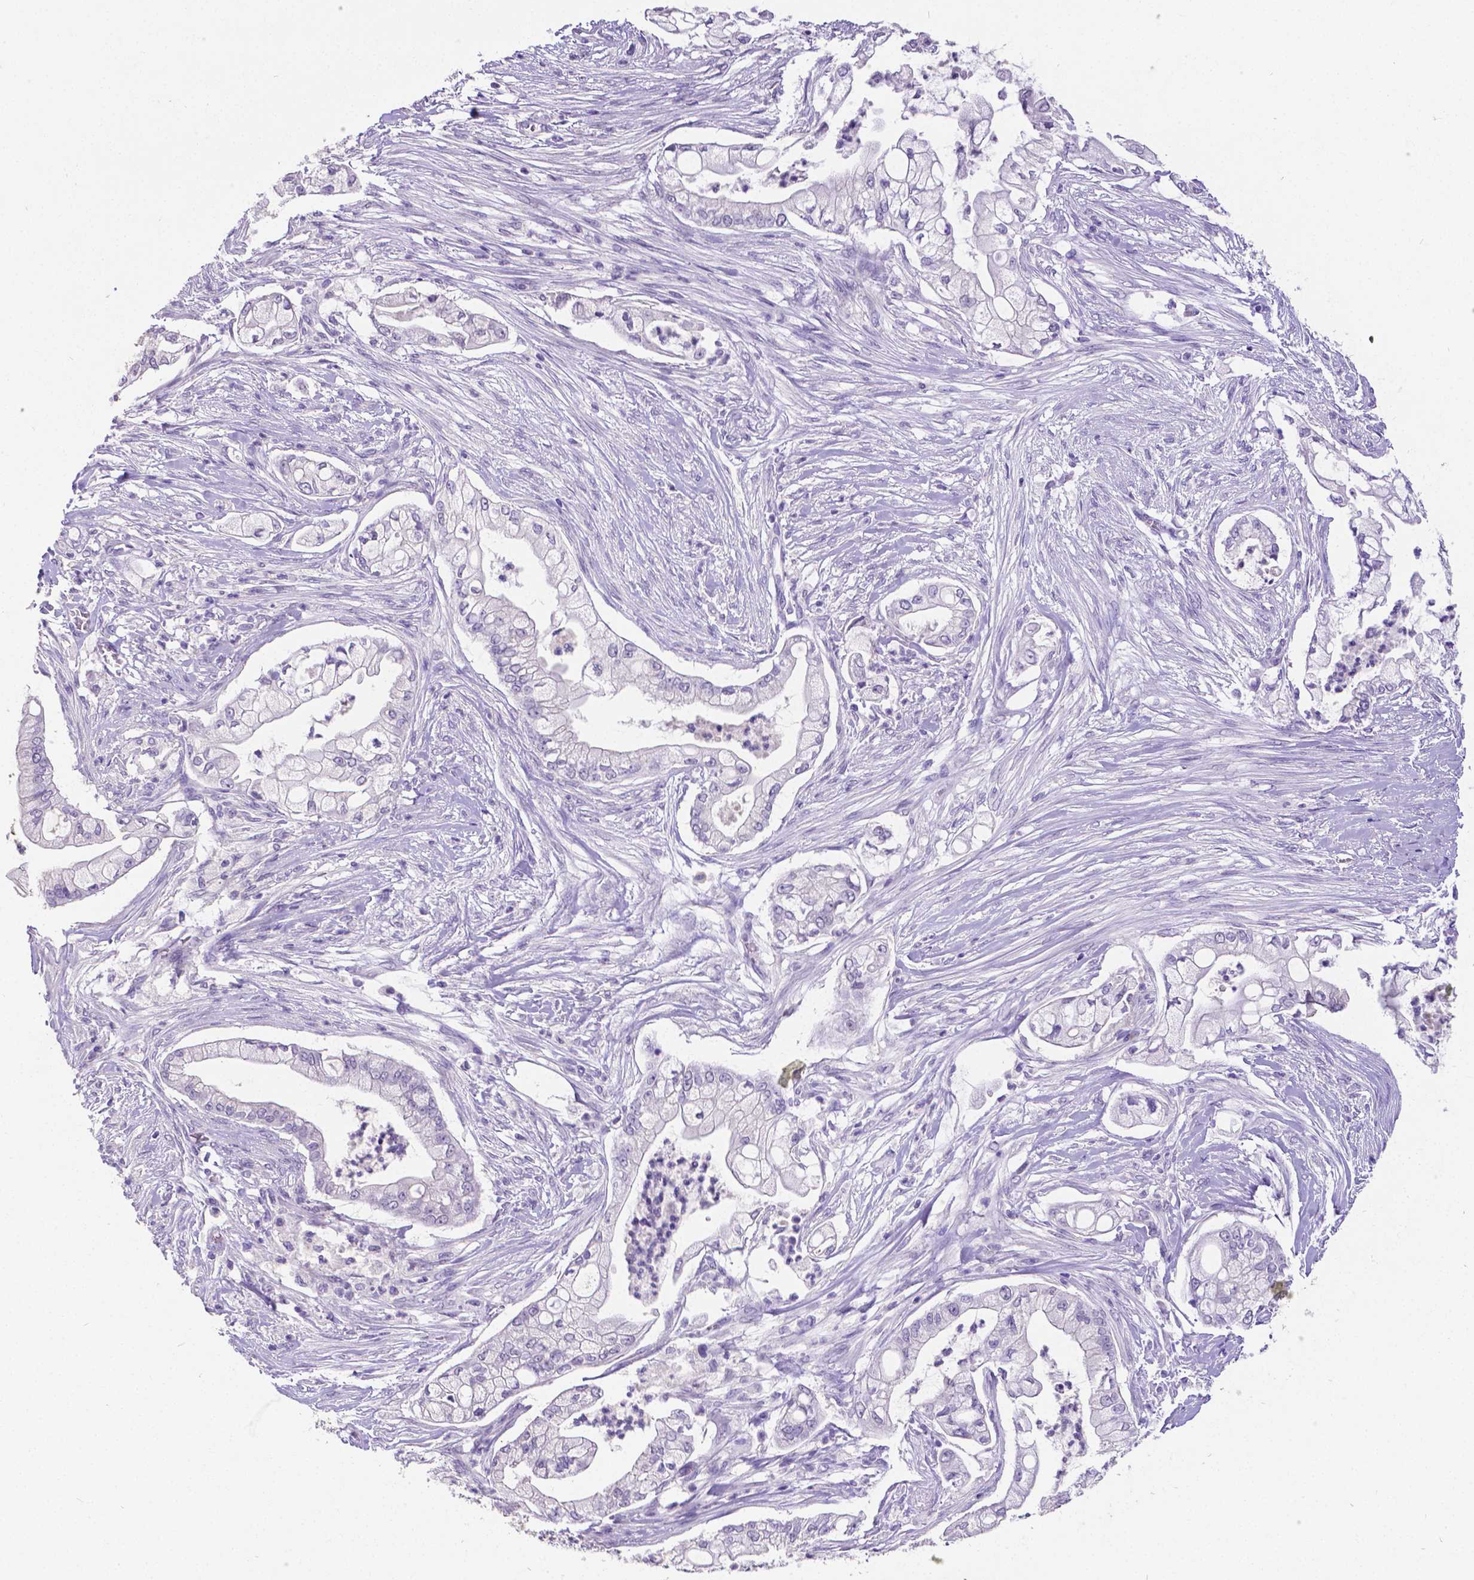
{"staining": {"intensity": "negative", "quantity": "none", "location": "none"}, "tissue": "pancreatic cancer", "cell_type": "Tumor cells", "image_type": "cancer", "snomed": [{"axis": "morphology", "description": "Adenocarcinoma, NOS"}, {"axis": "topography", "description": "Pancreas"}], "caption": "This is a histopathology image of immunohistochemistry (IHC) staining of pancreatic cancer (adenocarcinoma), which shows no expression in tumor cells.", "gene": "SATB2", "patient": {"sex": "female", "age": 69}}